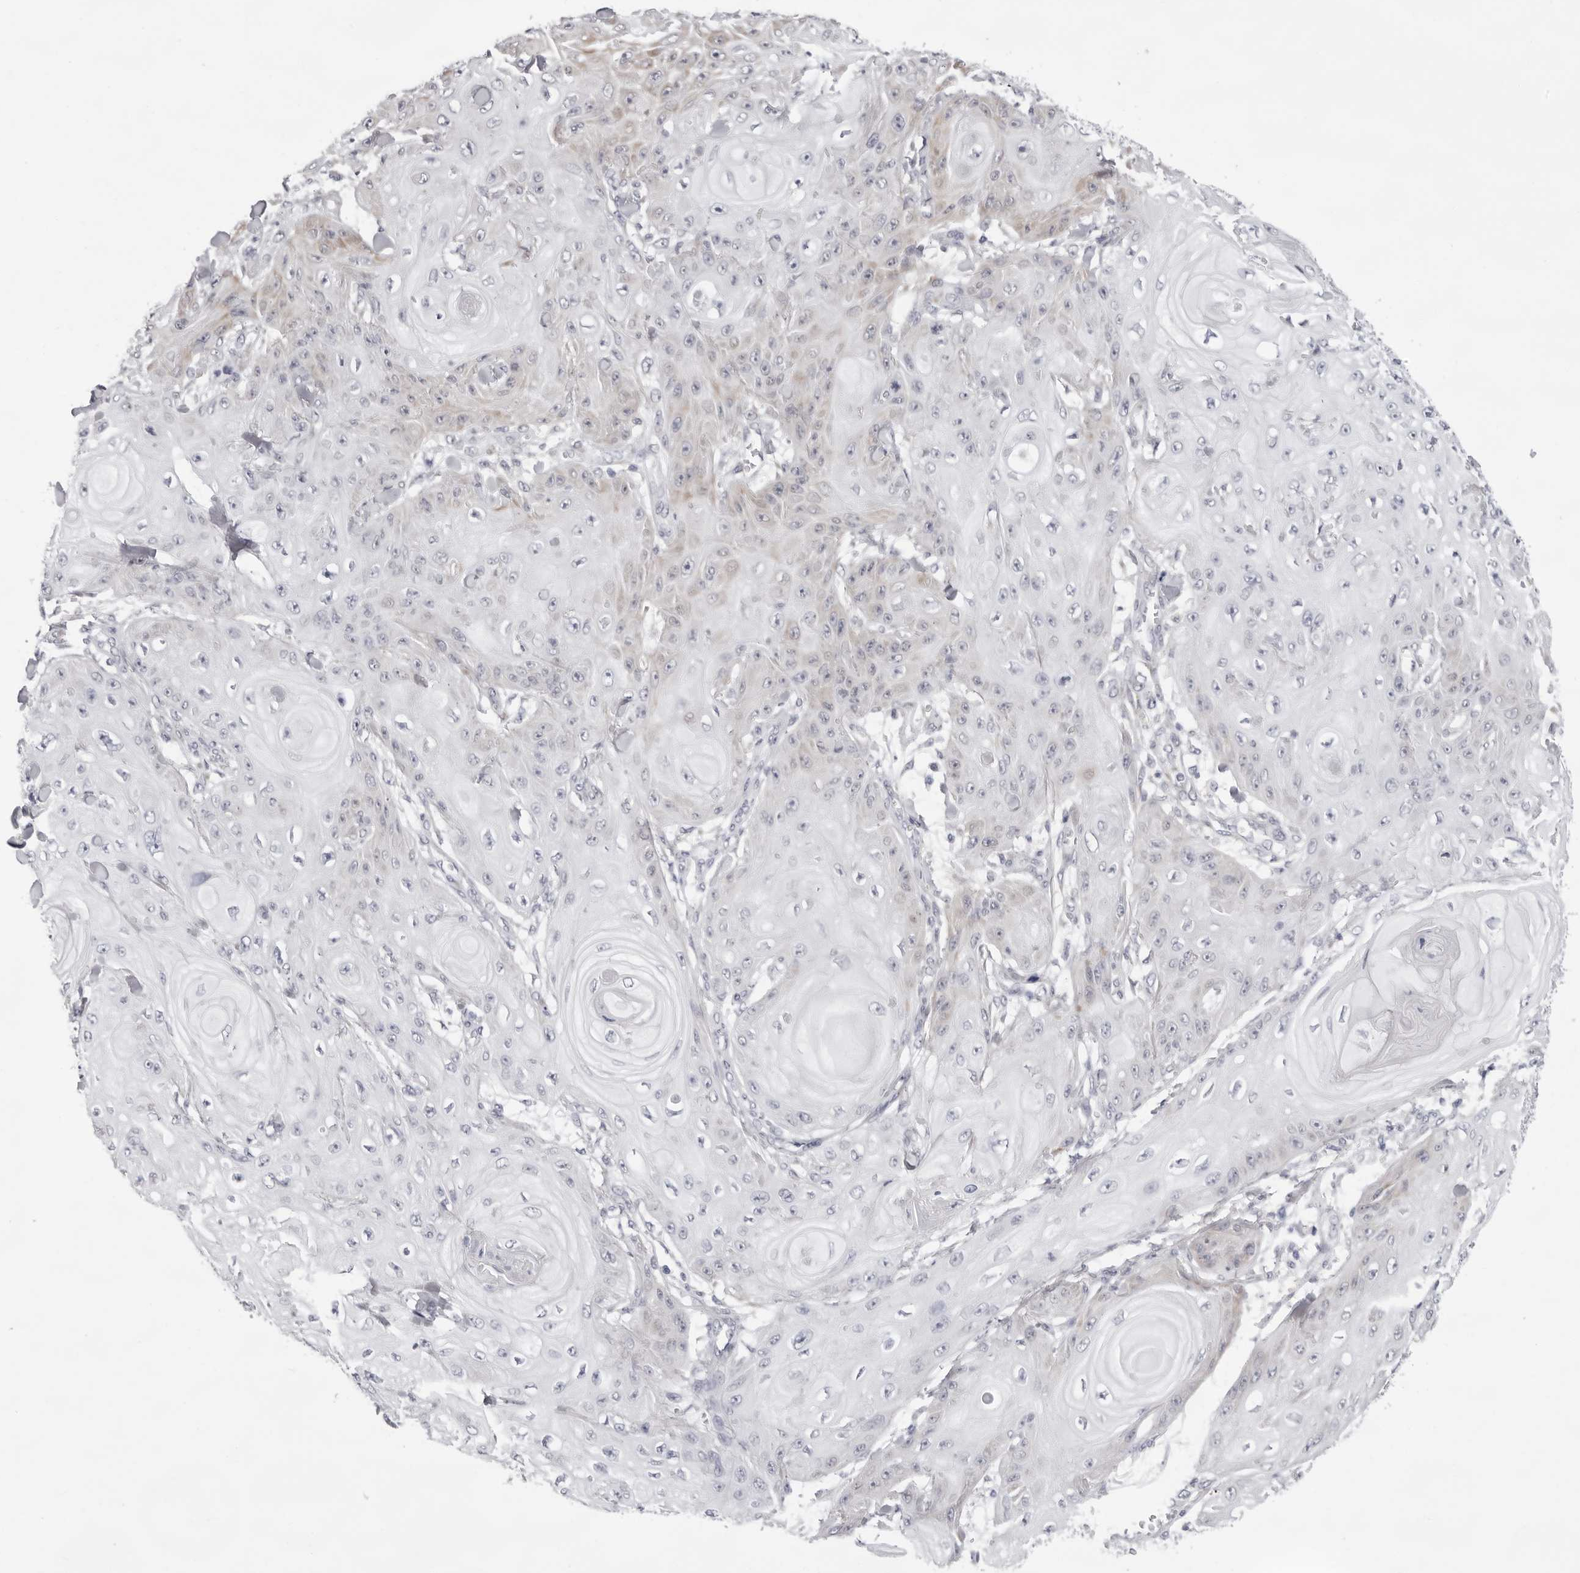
{"staining": {"intensity": "negative", "quantity": "none", "location": "none"}, "tissue": "skin cancer", "cell_type": "Tumor cells", "image_type": "cancer", "snomed": [{"axis": "morphology", "description": "Squamous cell carcinoma, NOS"}, {"axis": "topography", "description": "Skin"}], "caption": "There is no significant expression in tumor cells of skin cancer. (IHC, brightfield microscopy, high magnification).", "gene": "SMIM2", "patient": {"sex": "male", "age": 74}}